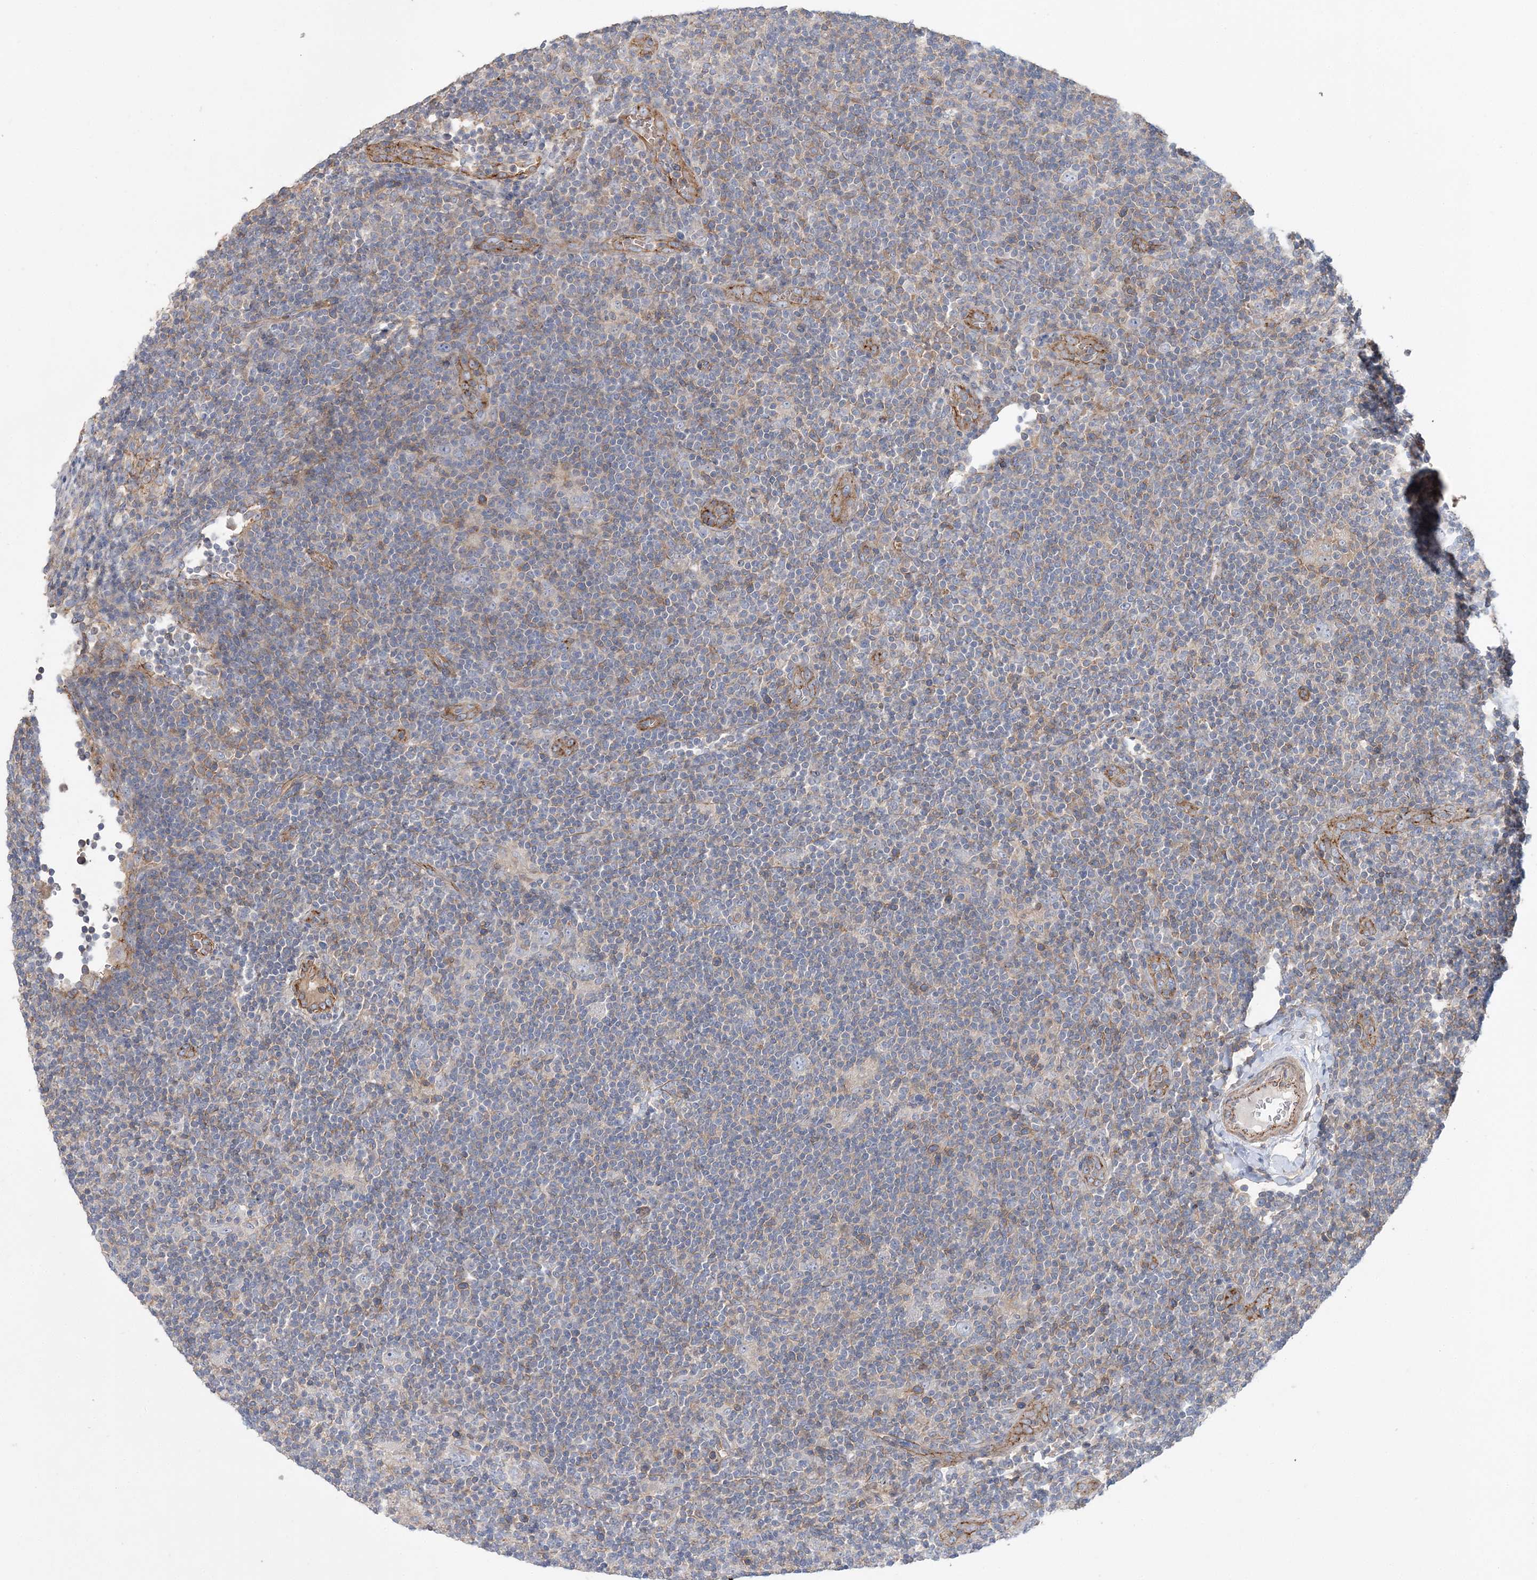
{"staining": {"intensity": "negative", "quantity": "none", "location": "none"}, "tissue": "lymphoma", "cell_type": "Tumor cells", "image_type": "cancer", "snomed": [{"axis": "morphology", "description": "Hodgkin's disease, NOS"}, {"axis": "topography", "description": "Lymph node"}], "caption": "A high-resolution photomicrograph shows immunohistochemistry (IHC) staining of lymphoma, which demonstrates no significant staining in tumor cells.", "gene": "PIGC", "patient": {"sex": "female", "age": 57}}